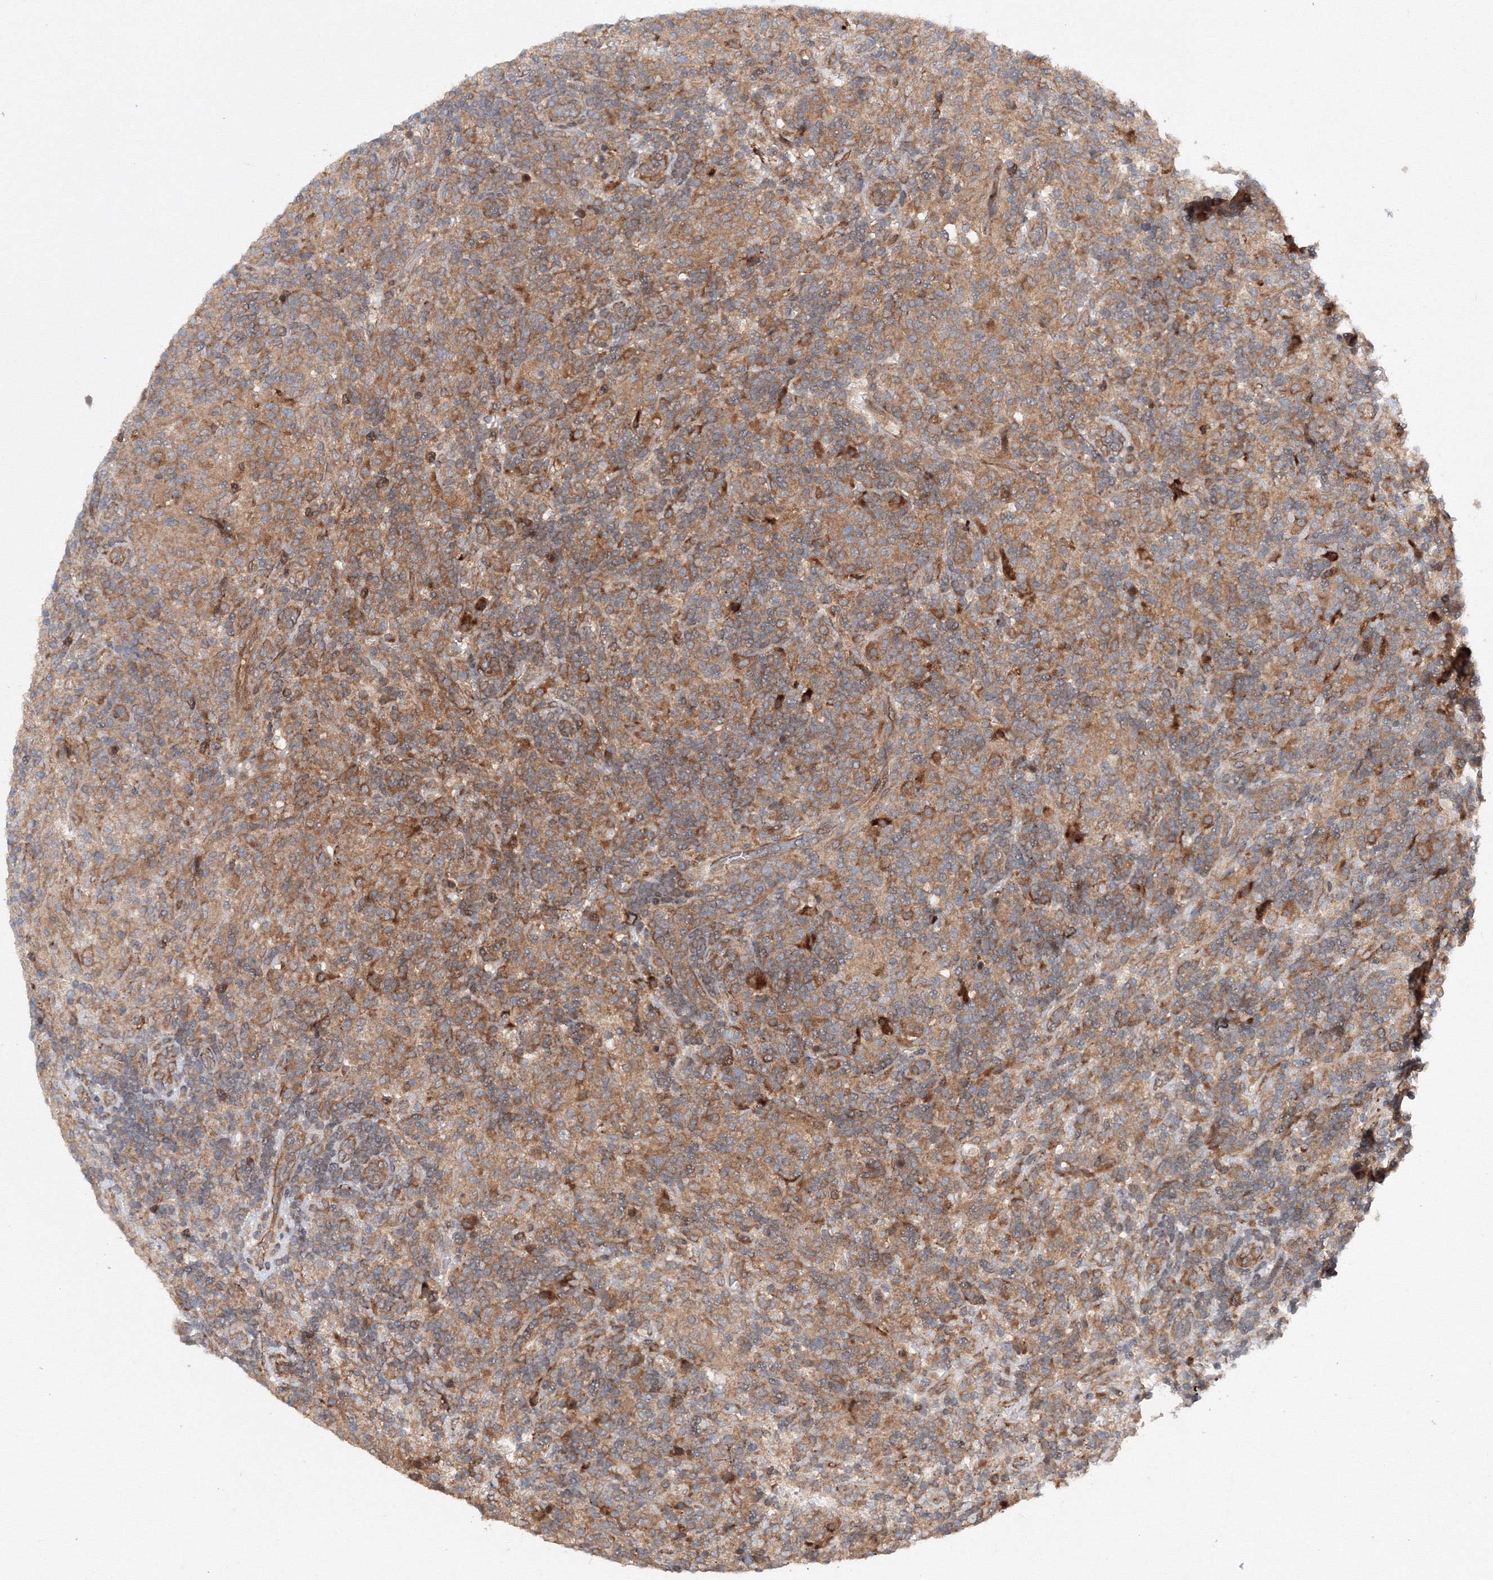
{"staining": {"intensity": "moderate", "quantity": ">75%", "location": "cytoplasmic/membranous"}, "tissue": "lymphoma", "cell_type": "Tumor cells", "image_type": "cancer", "snomed": [{"axis": "morphology", "description": "Hodgkin's disease, NOS"}, {"axis": "topography", "description": "Lymph node"}], "caption": "Protein expression analysis of lymphoma exhibits moderate cytoplasmic/membranous staining in approximately >75% of tumor cells.", "gene": "DCTD", "patient": {"sex": "male", "age": 70}}